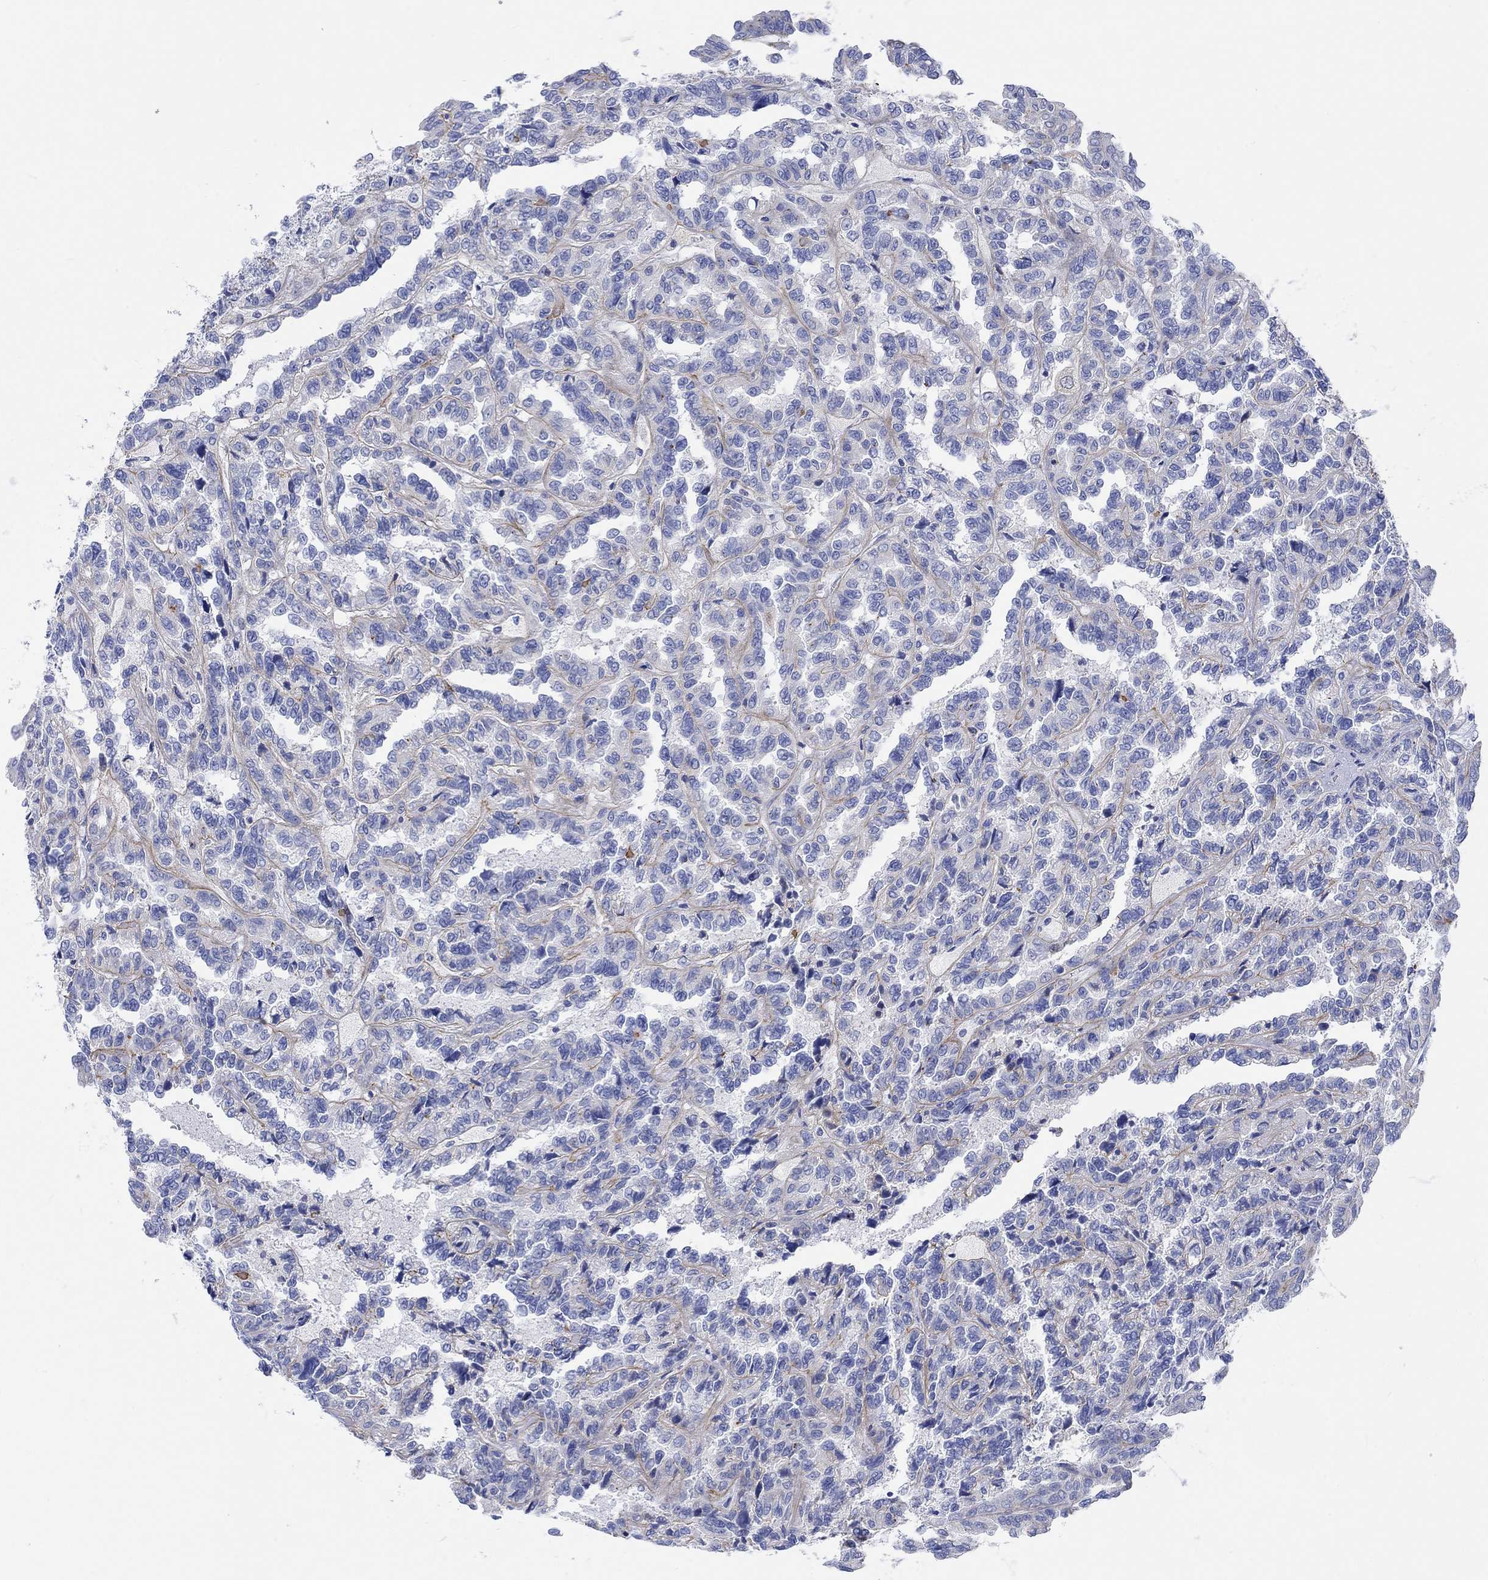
{"staining": {"intensity": "negative", "quantity": "none", "location": "none"}, "tissue": "renal cancer", "cell_type": "Tumor cells", "image_type": "cancer", "snomed": [{"axis": "morphology", "description": "Adenocarcinoma, NOS"}, {"axis": "topography", "description": "Kidney"}], "caption": "Immunohistochemistry histopathology image of renal adenocarcinoma stained for a protein (brown), which reveals no expression in tumor cells. (DAB (3,3'-diaminobenzidine) IHC visualized using brightfield microscopy, high magnification).", "gene": "REEP6", "patient": {"sex": "male", "age": 79}}